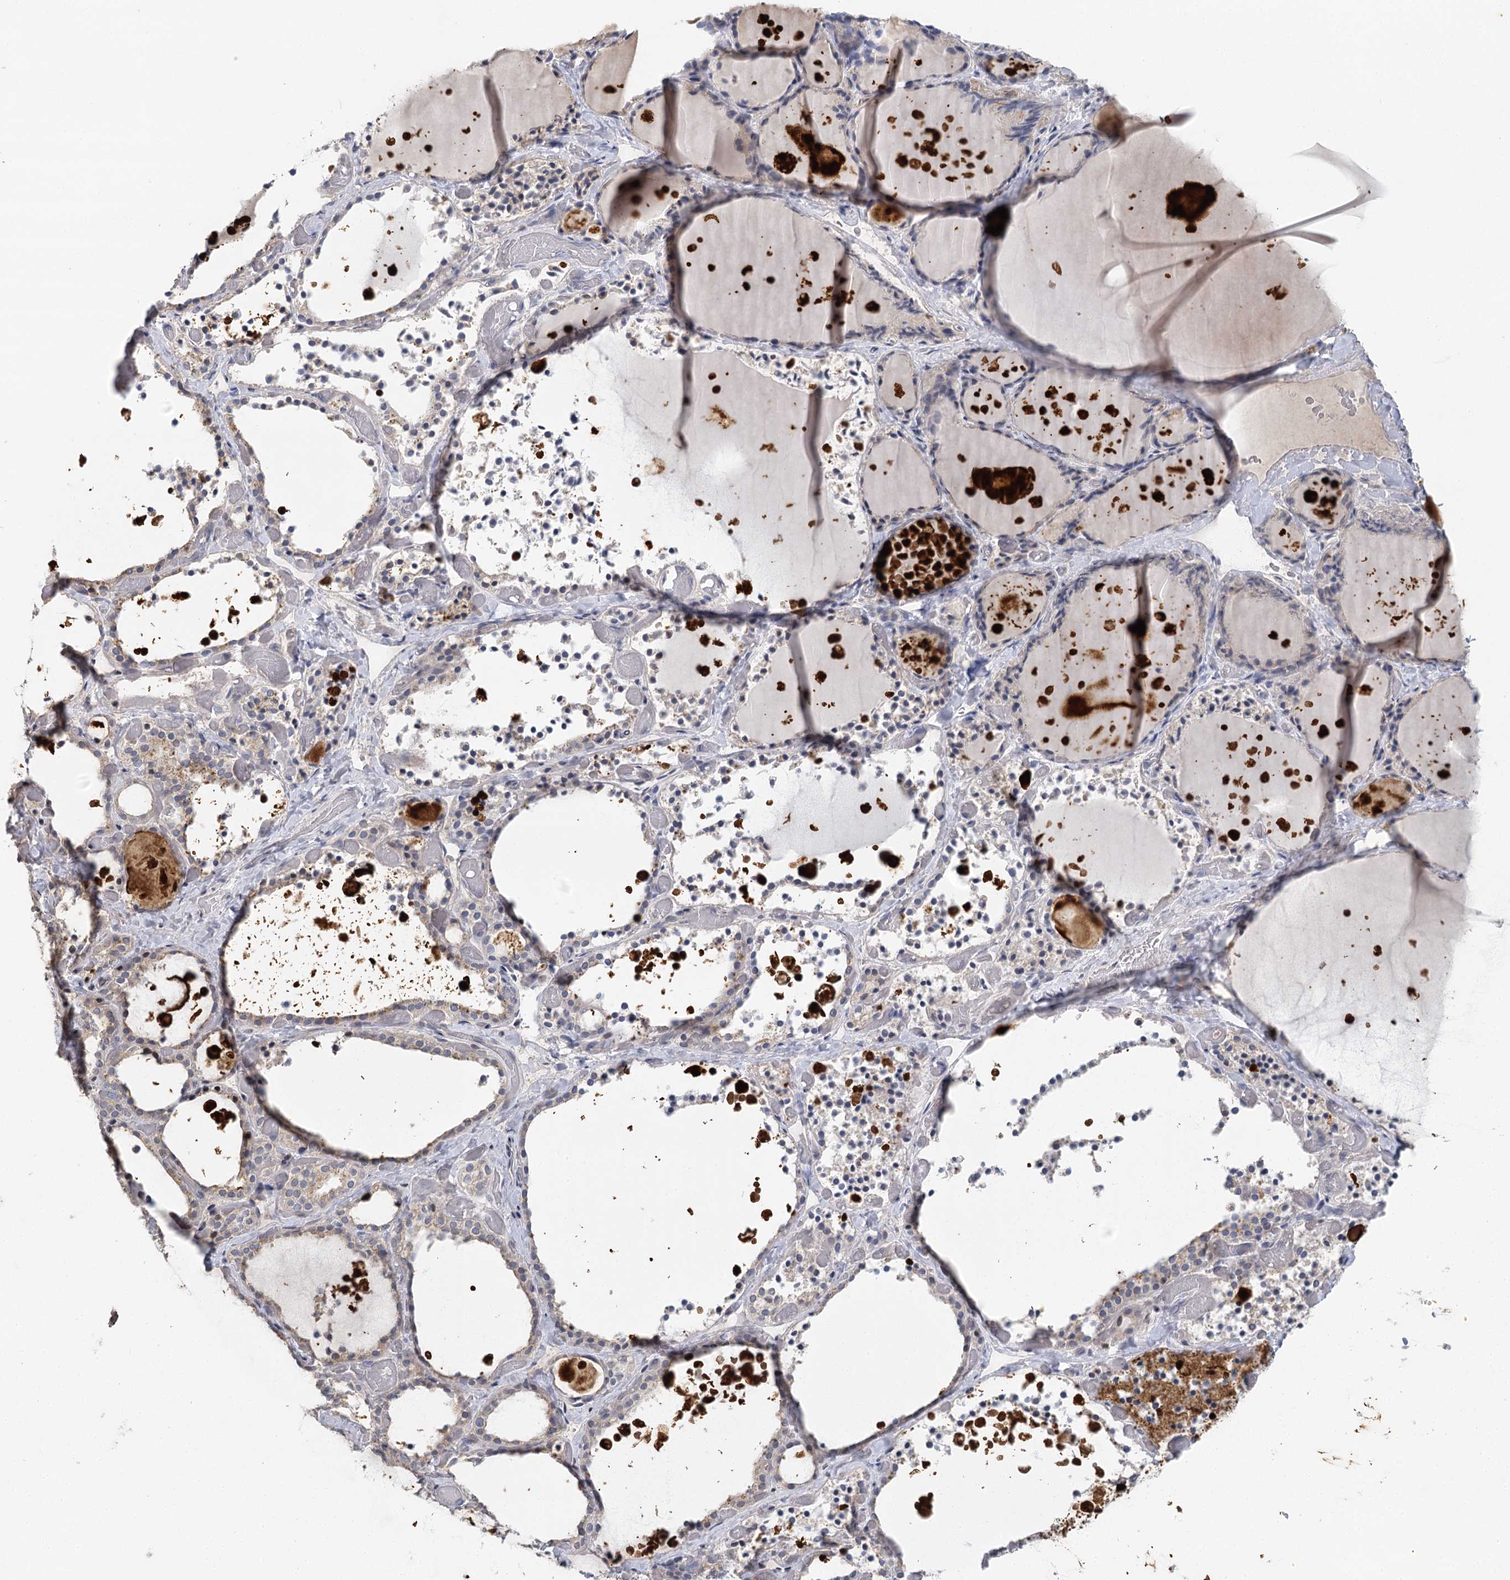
{"staining": {"intensity": "weak", "quantity": "<25%", "location": "cytoplasmic/membranous"}, "tissue": "thyroid gland", "cell_type": "Glandular cells", "image_type": "normal", "snomed": [{"axis": "morphology", "description": "Normal tissue, NOS"}, {"axis": "topography", "description": "Thyroid gland"}], "caption": "Immunohistochemistry photomicrograph of benign thyroid gland: thyroid gland stained with DAB reveals no significant protein staining in glandular cells.", "gene": "IL11RA", "patient": {"sex": "female", "age": 44}}